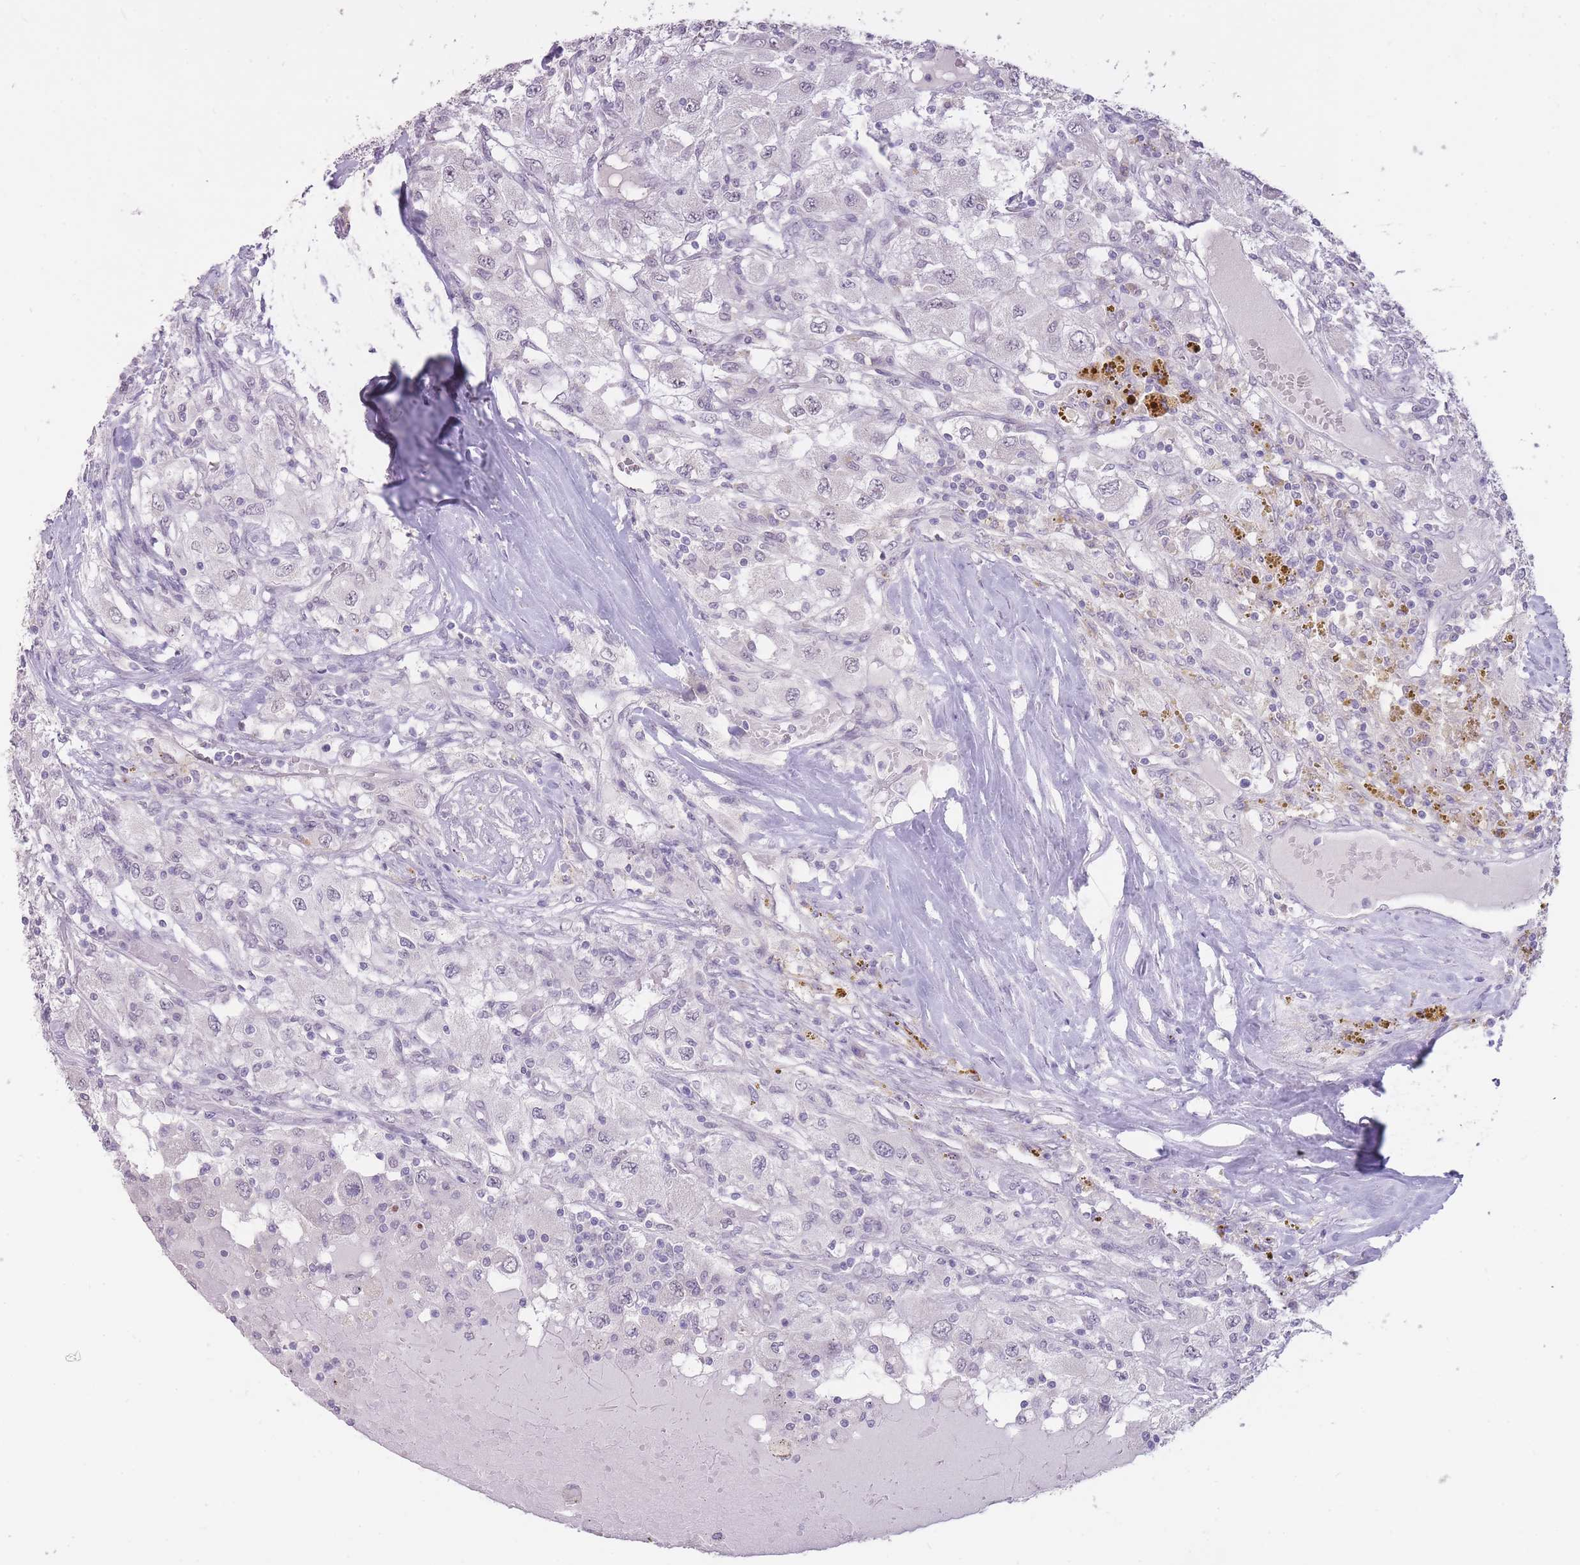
{"staining": {"intensity": "negative", "quantity": "none", "location": "none"}, "tissue": "renal cancer", "cell_type": "Tumor cells", "image_type": "cancer", "snomed": [{"axis": "morphology", "description": "Adenocarcinoma, NOS"}, {"axis": "topography", "description": "Kidney"}], "caption": "The histopathology image shows no staining of tumor cells in renal adenocarcinoma. (Immunohistochemistry, brightfield microscopy, high magnification).", "gene": "HNRNPUL1", "patient": {"sex": "female", "age": 67}}